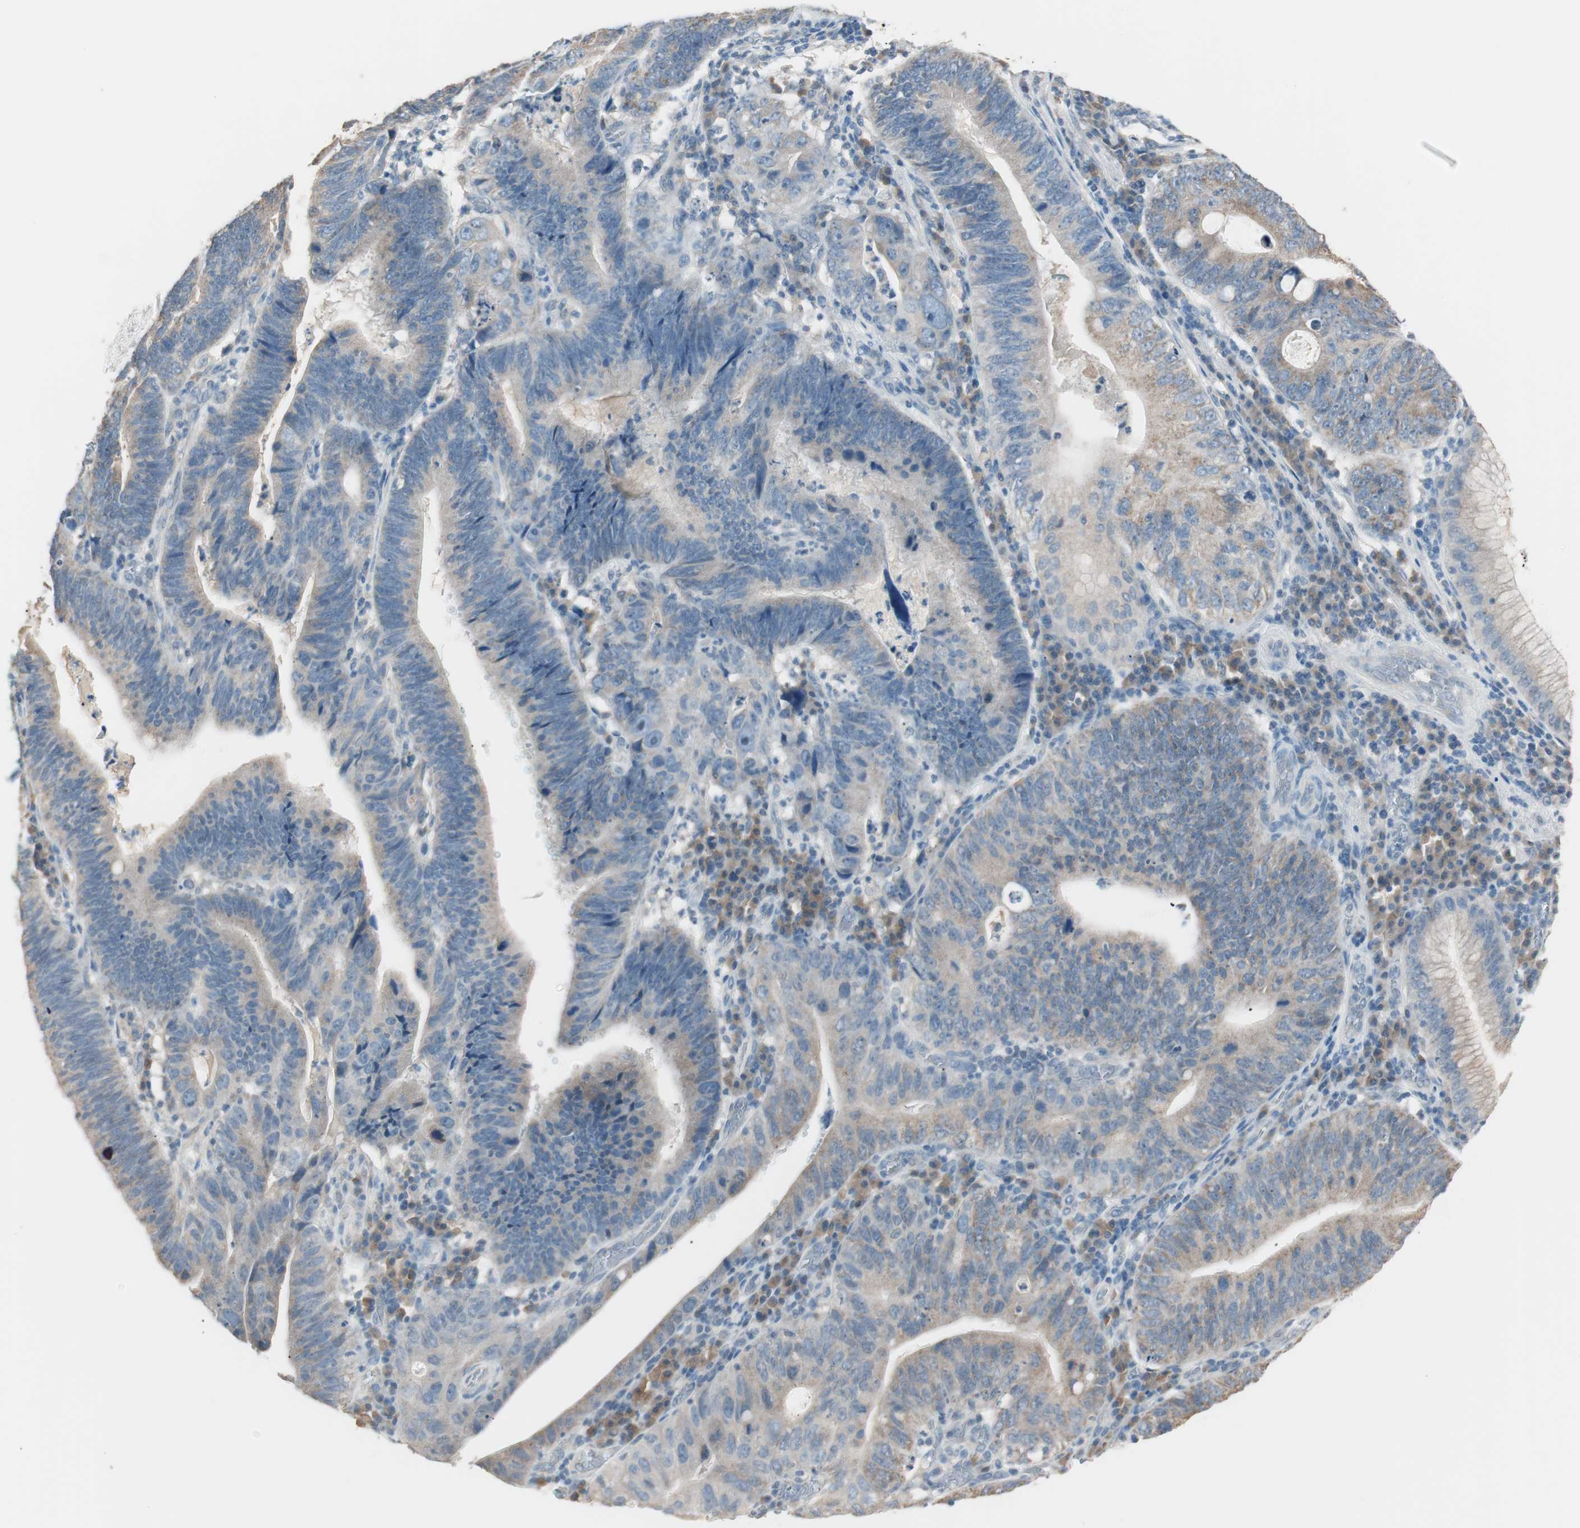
{"staining": {"intensity": "weak", "quantity": ">75%", "location": "cytoplasmic/membranous"}, "tissue": "stomach cancer", "cell_type": "Tumor cells", "image_type": "cancer", "snomed": [{"axis": "morphology", "description": "Adenocarcinoma, NOS"}, {"axis": "topography", "description": "Stomach"}], "caption": "Approximately >75% of tumor cells in human stomach adenocarcinoma show weak cytoplasmic/membranous protein expression as visualized by brown immunohistochemical staining.", "gene": "KHK", "patient": {"sex": "male", "age": 59}}